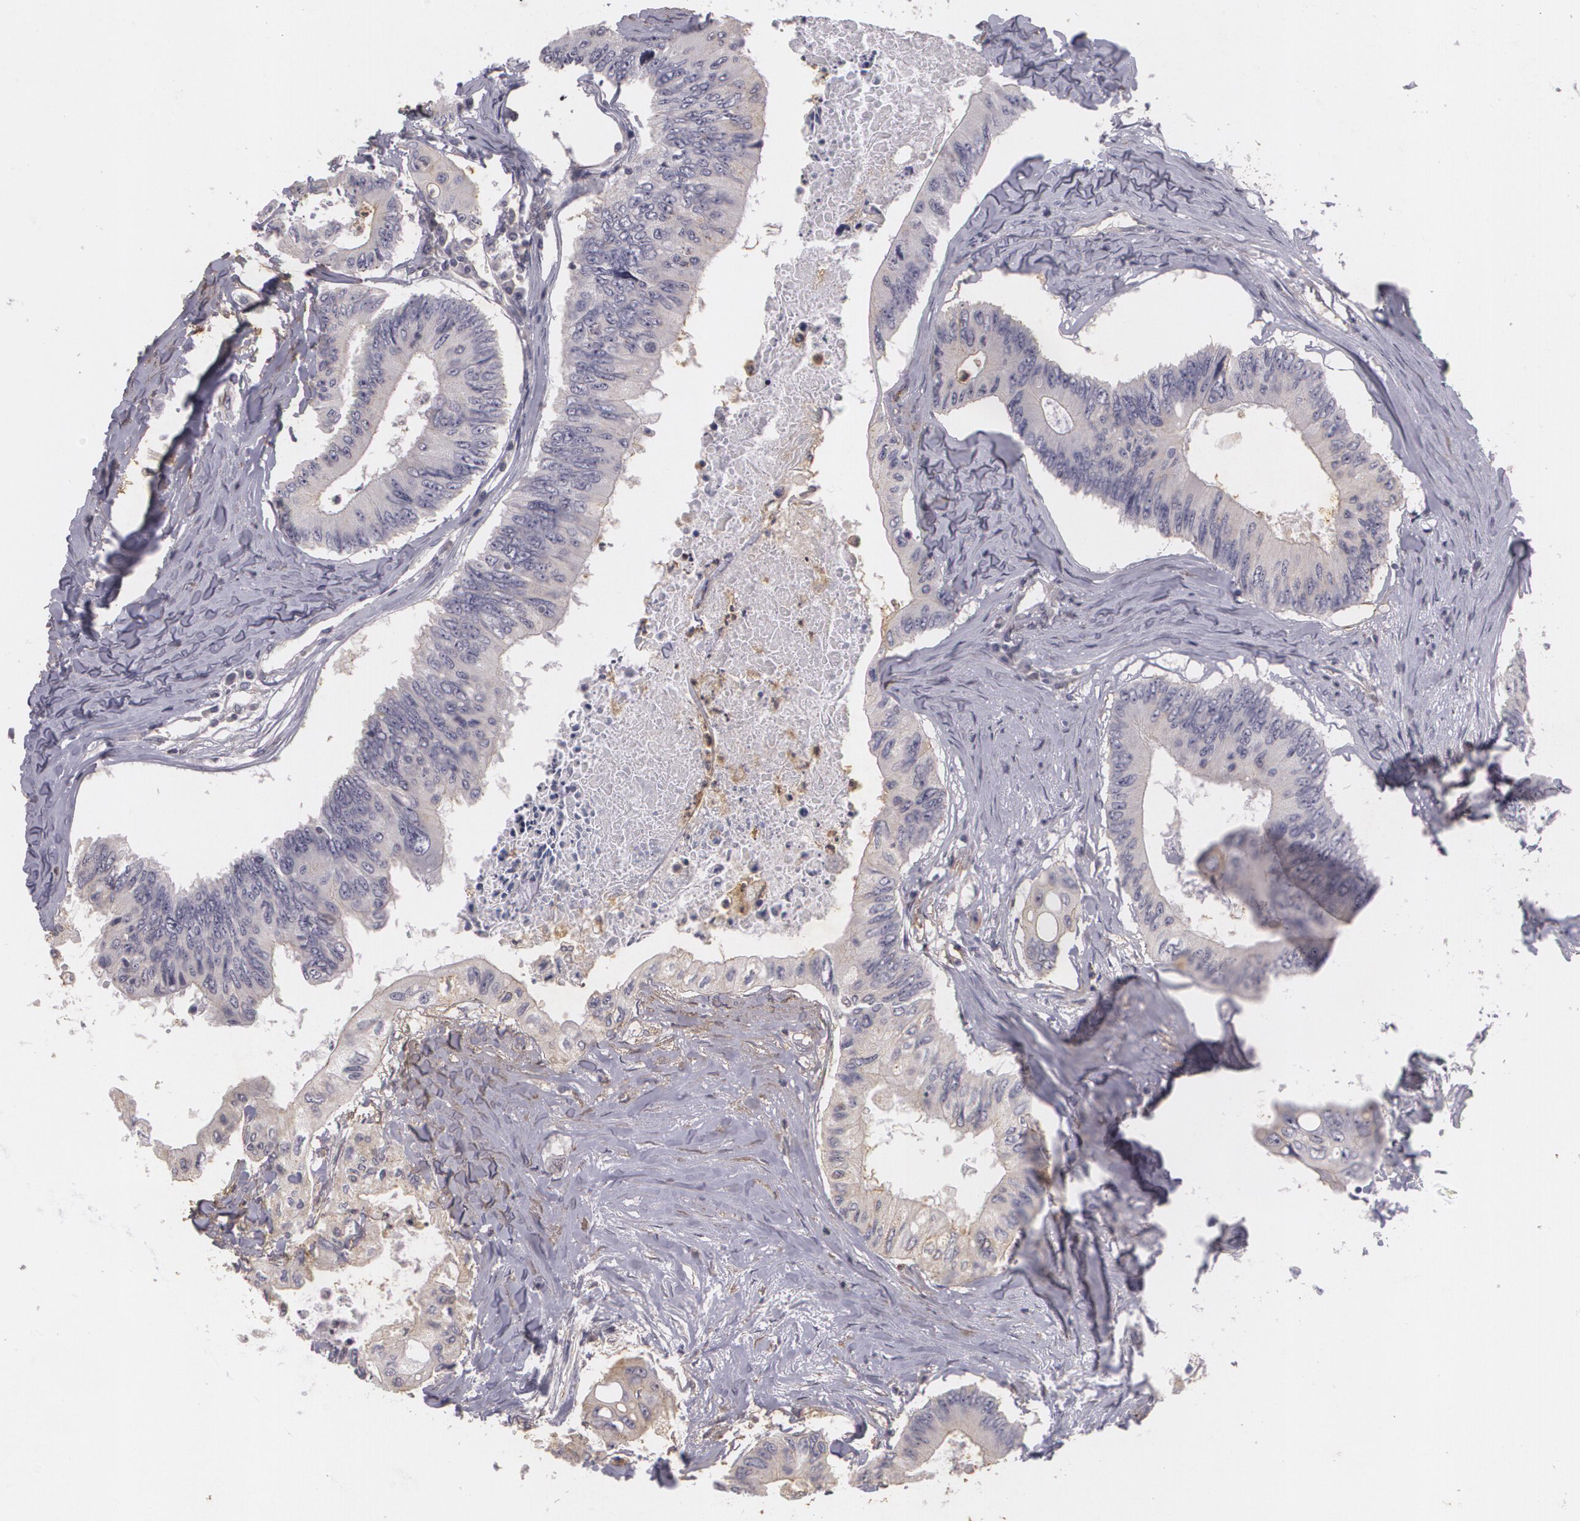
{"staining": {"intensity": "weak", "quantity": "25%-75%", "location": "cytoplasmic/membranous"}, "tissue": "colorectal cancer", "cell_type": "Tumor cells", "image_type": "cancer", "snomed": [{"axis": "morphology", "description": "Adenocarcinoma, NOS"}, {"axis": "topography", "description": "Colon"}], "caption": "Protein staining of colorectal cancer (adenocarcinoma) tissue demonstrates weak cytoplasmic/membranous staining in approximately 25%-75% of tumor cells.", "gene": "KCNA4", "patient": {"sex": "male", "age": 65}}